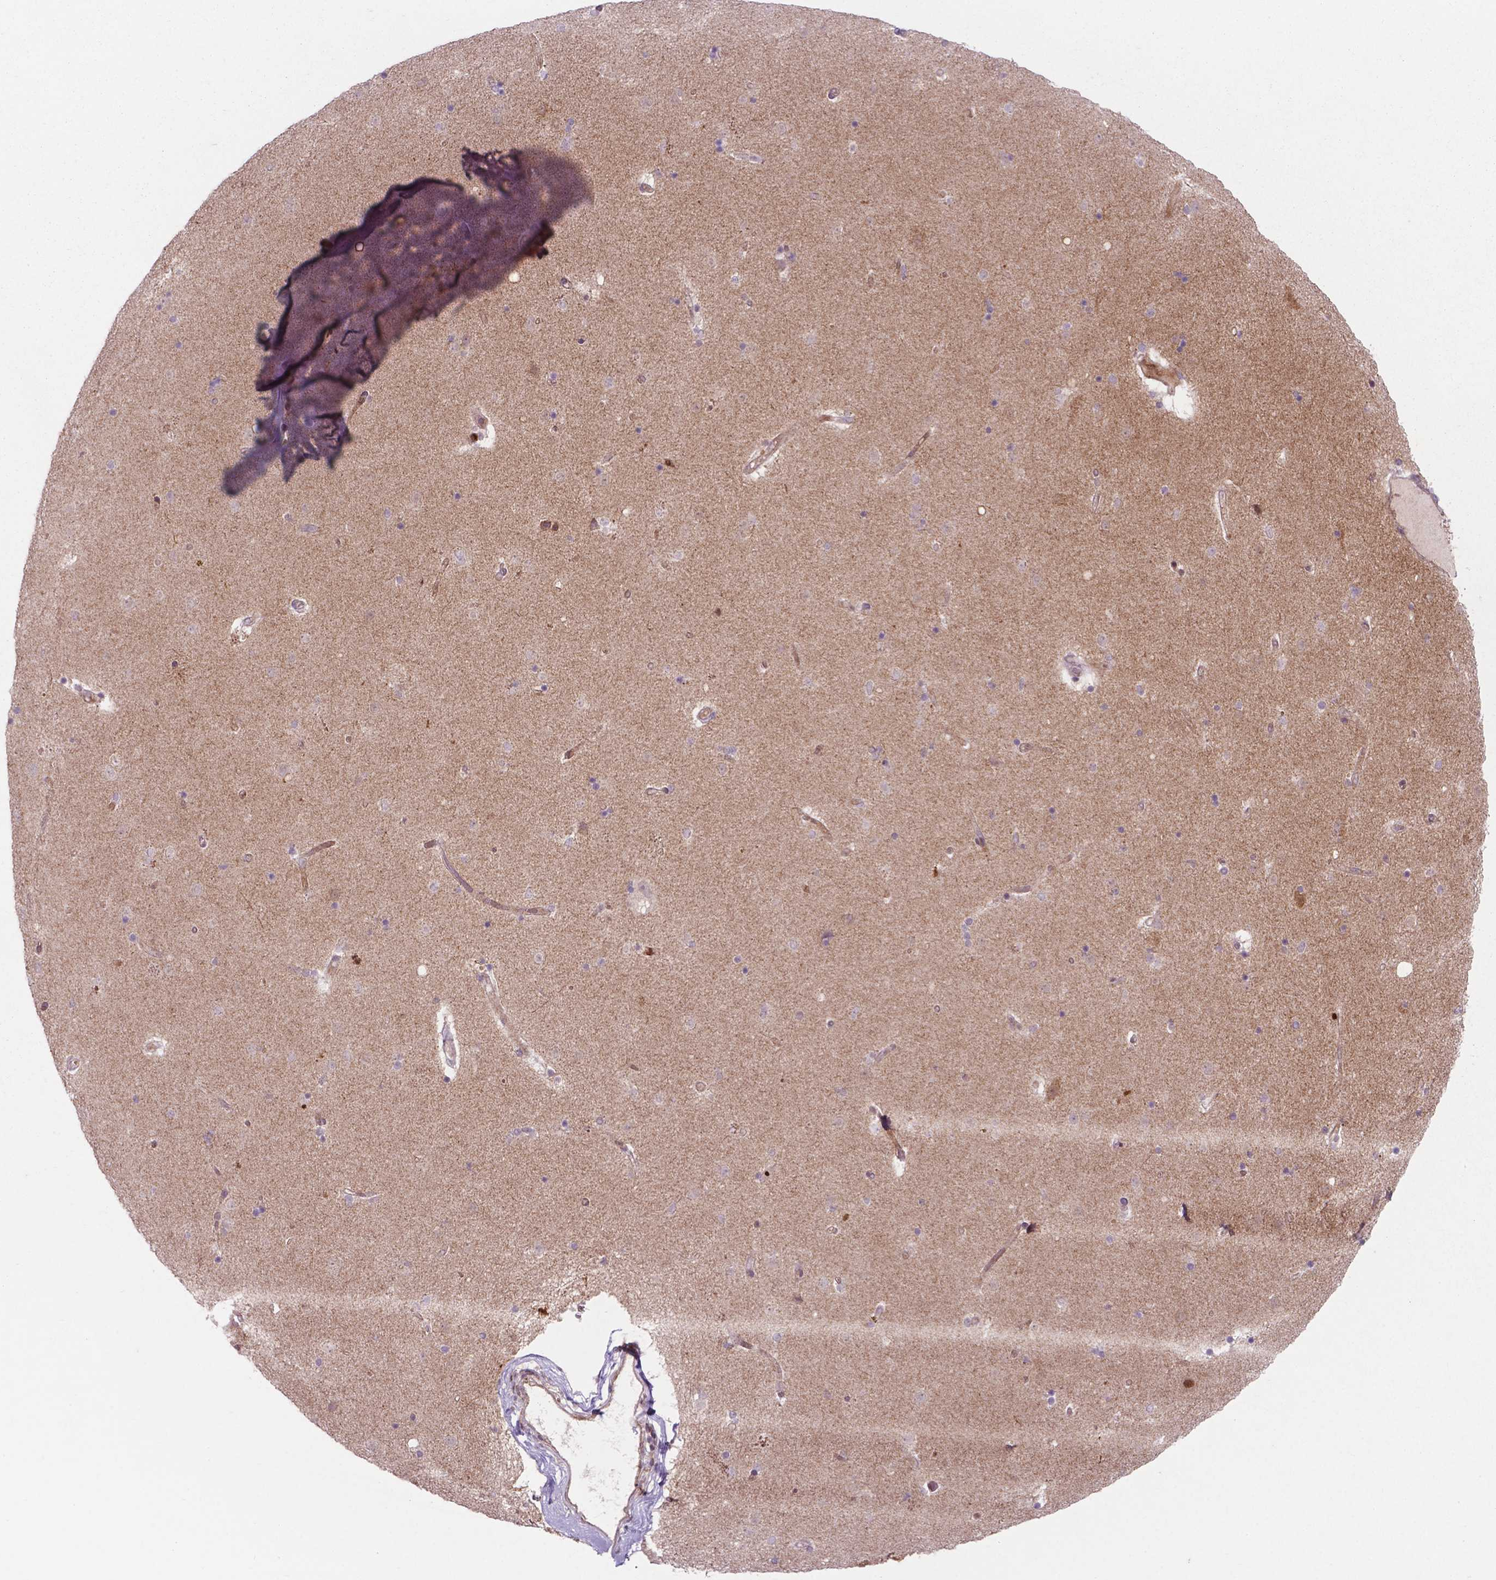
{"staining": {"intensity": "negative", "quantity": "none", "location": "none"}, "tissue": "caudate", "cell_type": "Glial cells", "image_type": "normal", "snomed": [{"axis": "morphology", "description": "Normal tissue, NOS"}, {"axis": "topography", "description": "Lateral ventricle wall"}], "caption": "Immunohistochemistry (IHC) of normal caudate reveals no positivity in glial cells.", "gene": "LDHA", "patient": {"sex": "female", "age": 71}}